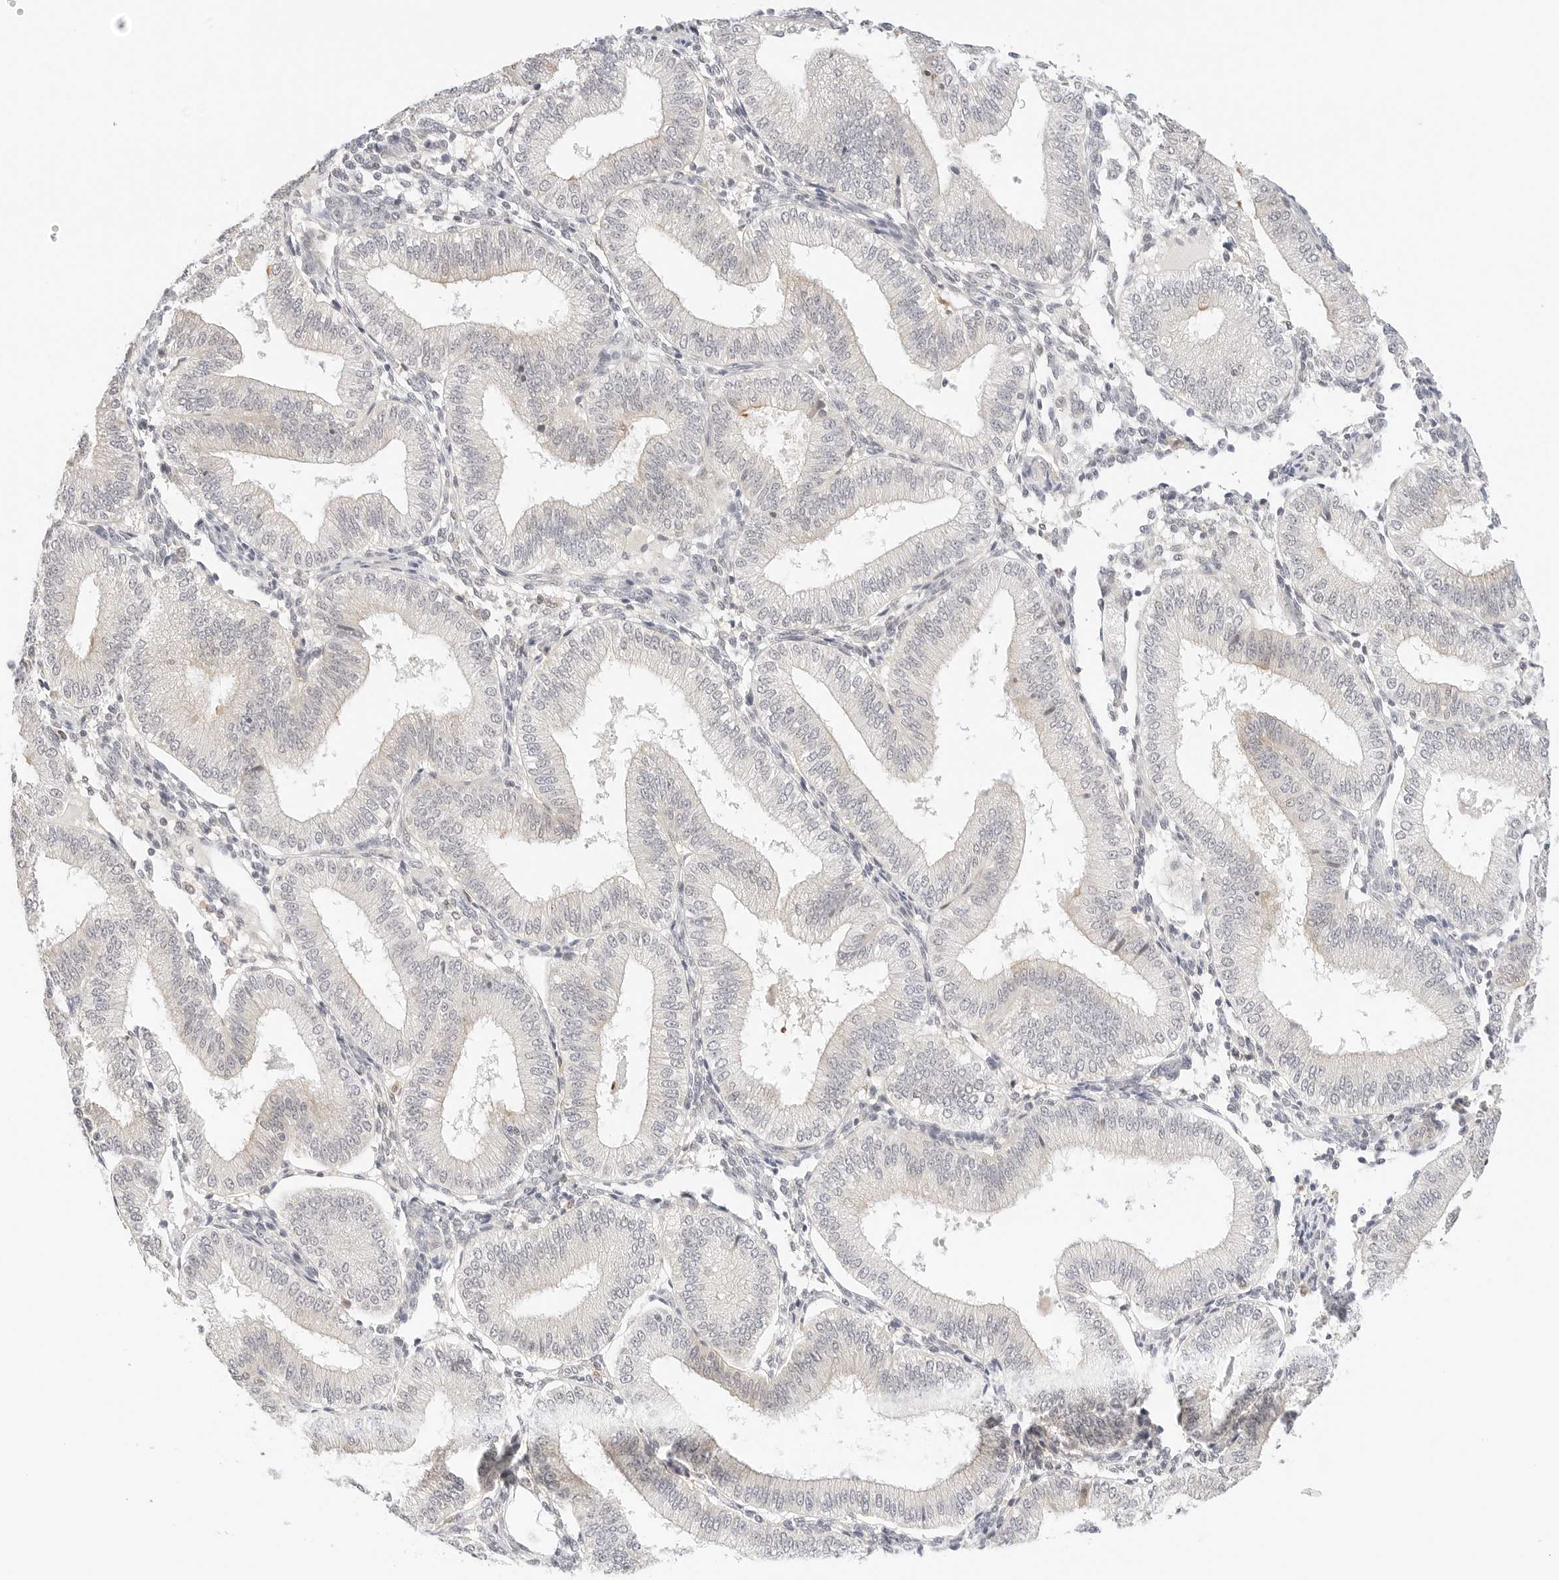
{"staining": {"intensity": "negative", "quantity": "none", "location": "none"}, "tissue": "endometrium", "cell_type": "Cells in endometrial stroma", "image_type": "normal", "snomed": [{"axis": "morphology", "description": "Normal tissue, NOS"}, {"axis": "topography", "description": "Endometrium"}], "caption": "IHC of benign endometrium shows no staining in cells in endometrial stroma.", "gene": "TEKT2", "patient": {"sex": "female", "age": 39}}